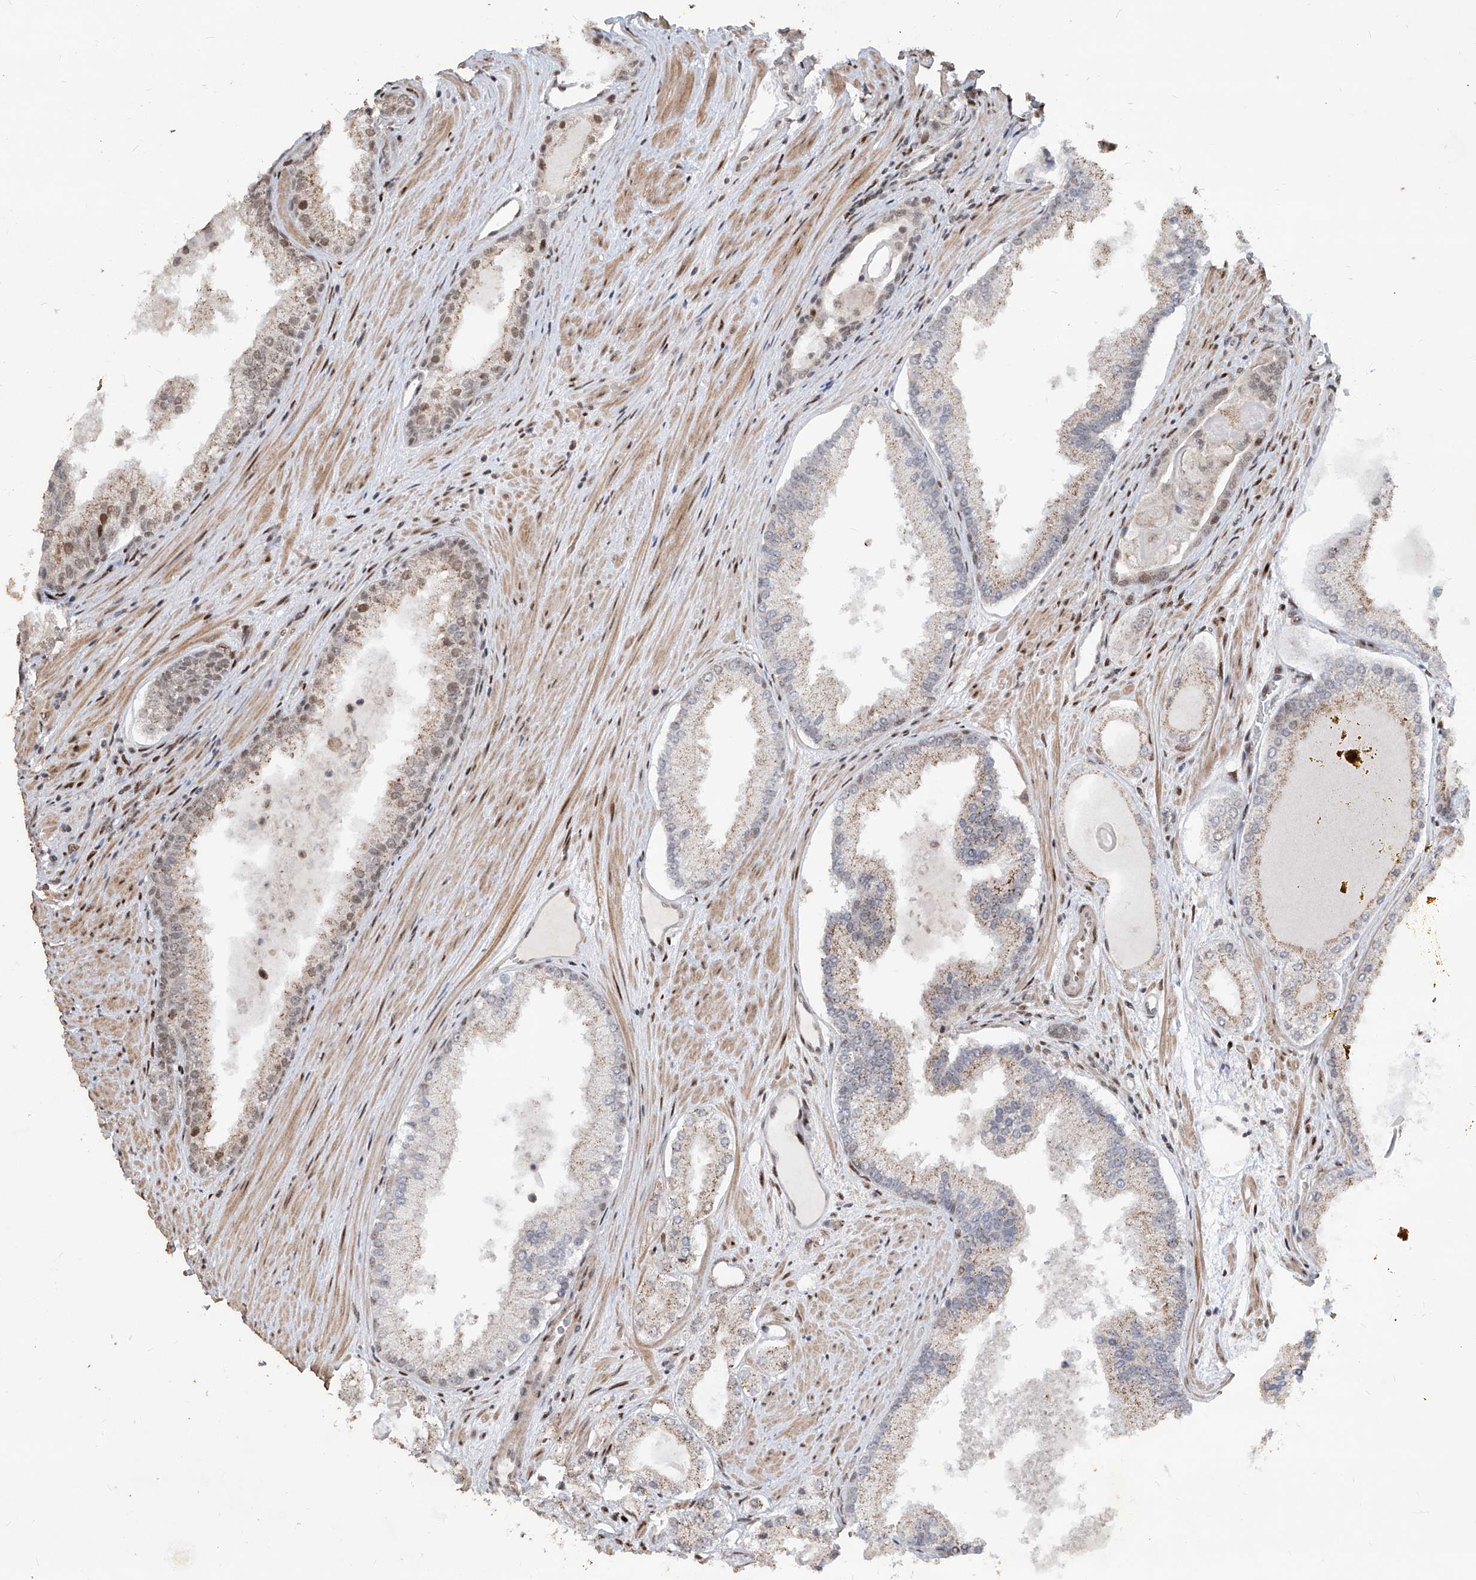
{"staining": {"intensity": "weak", "quantity": "25%-75%", "location": "cytoplasmic/membranous,nuclear"}, "tissue": "prostate cancer", "cell_type": "Tumor cells", "image_type": "cancer", "snomed": [{"axis": "morphology", "description": "Adenocarcinoma, High grade"}, {"axis": "topography", "description": "Prostate"}], "caption": "Immunohistochemistry (DAB (3,3'-diaminobenzidine)) staining of human adenocarcinoma (high-grade) (prostate) reveals weak cytoplasmic/membranous and nuclear protein staining in approximately 25%-75% of tumor cells. The protein of interest is stained brown, and the nuclei are stained in blue (DAB IHC with brightfield microscopy, high magnification).", "gene": "IRF2", "patient": {"sex": "male", "age": 60}}